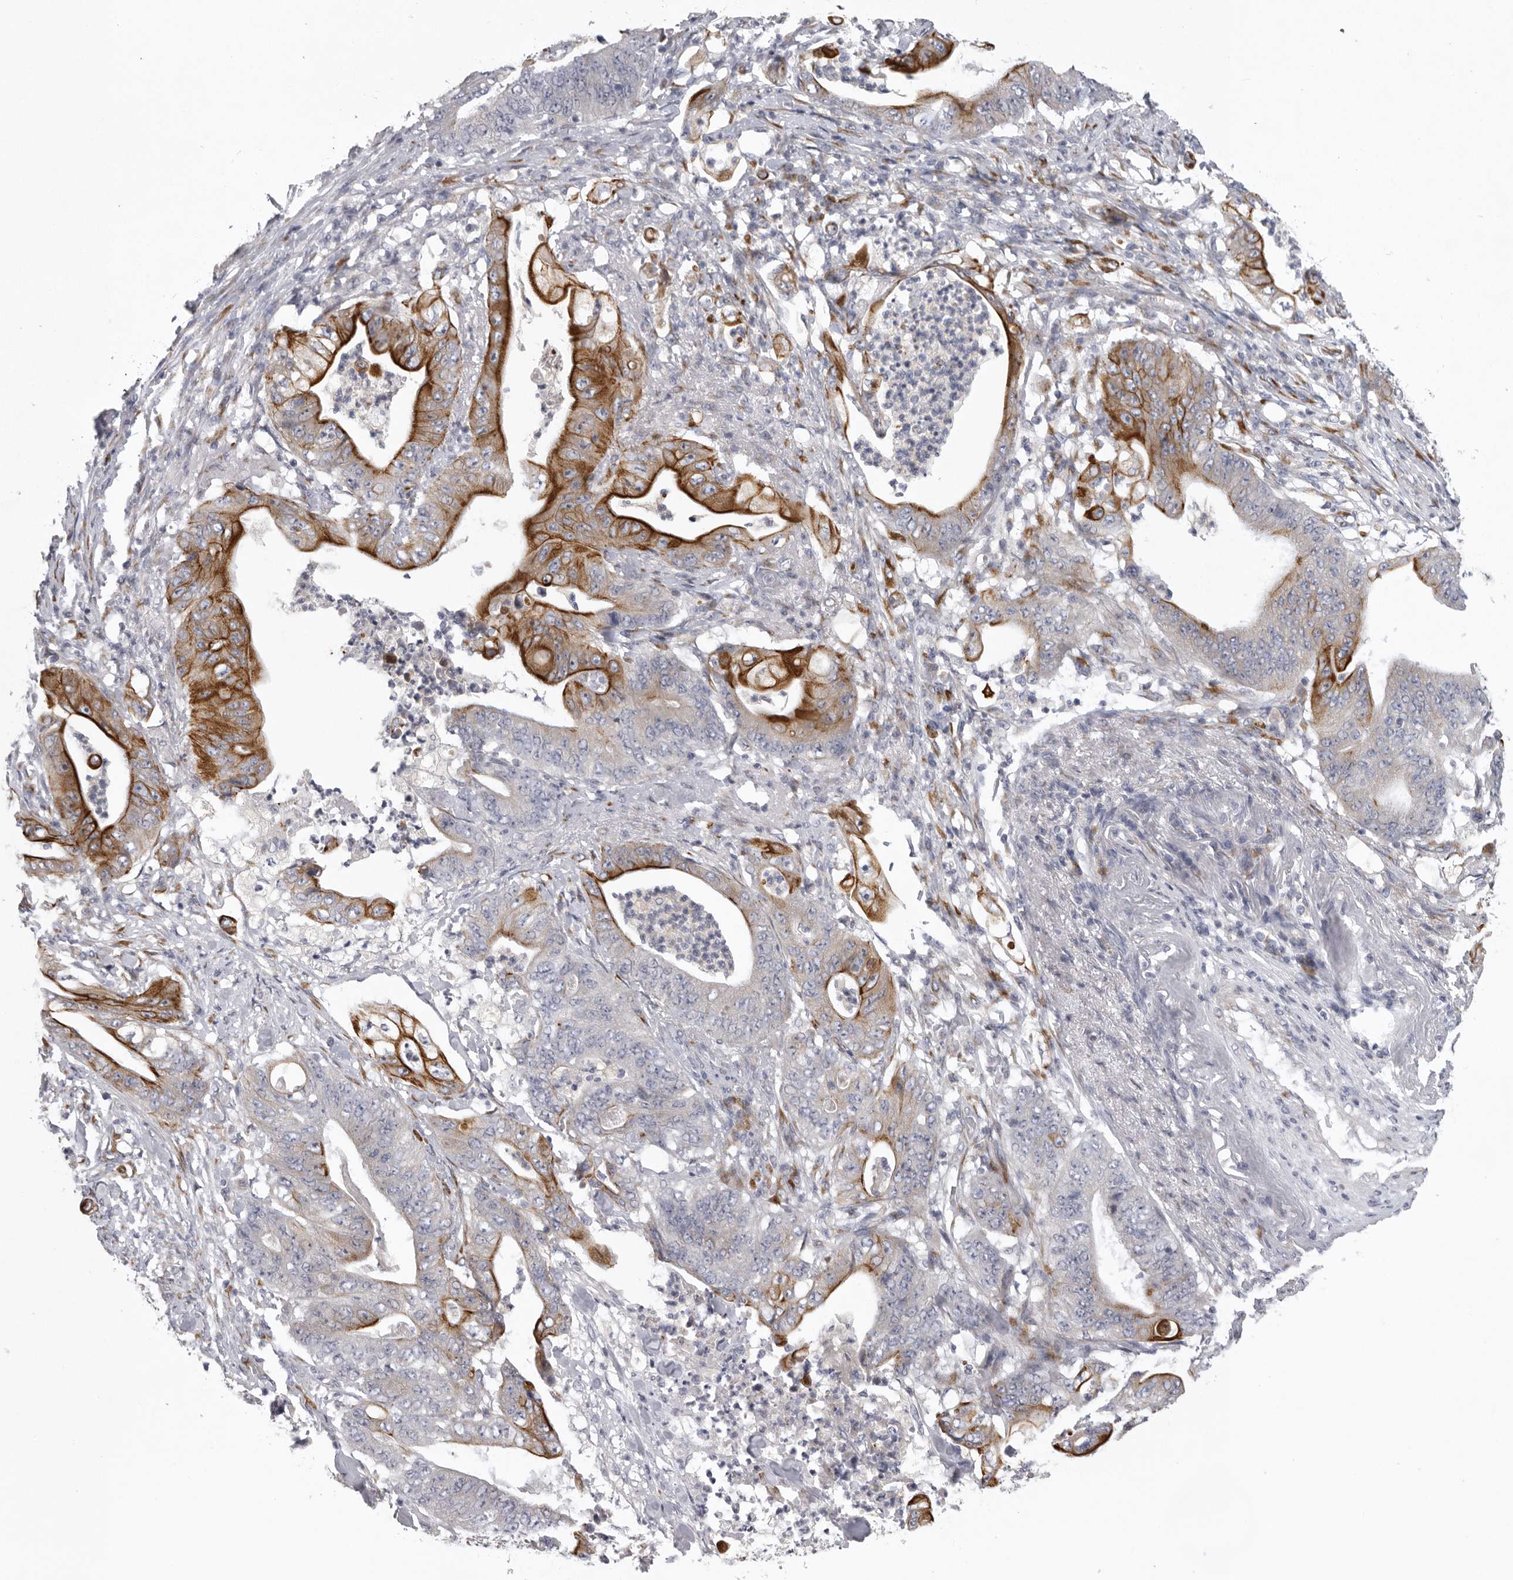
{"staining": {"intensity": "strong", "quantity": "25%-75%", "location": "cytoplasmic/membranous"}, "tissue": "stomach cancer", "cell_type": "Tumor cells", "image_type": "cancer", "snomed": [{"axis": "morphology", "description": "Adenocarcinoma, NOS"}, {"axis": "topography", "description": "Stomach"}], "caption": "A micrograph of human adenocarcinoma (stomach) stained for a protein shows strong cytoplasmic/membranous brown staining in tumor cells. Nuclei are stained in blue.", "gene": "USP24", "patient": {"sex": "female", "age": 73}}